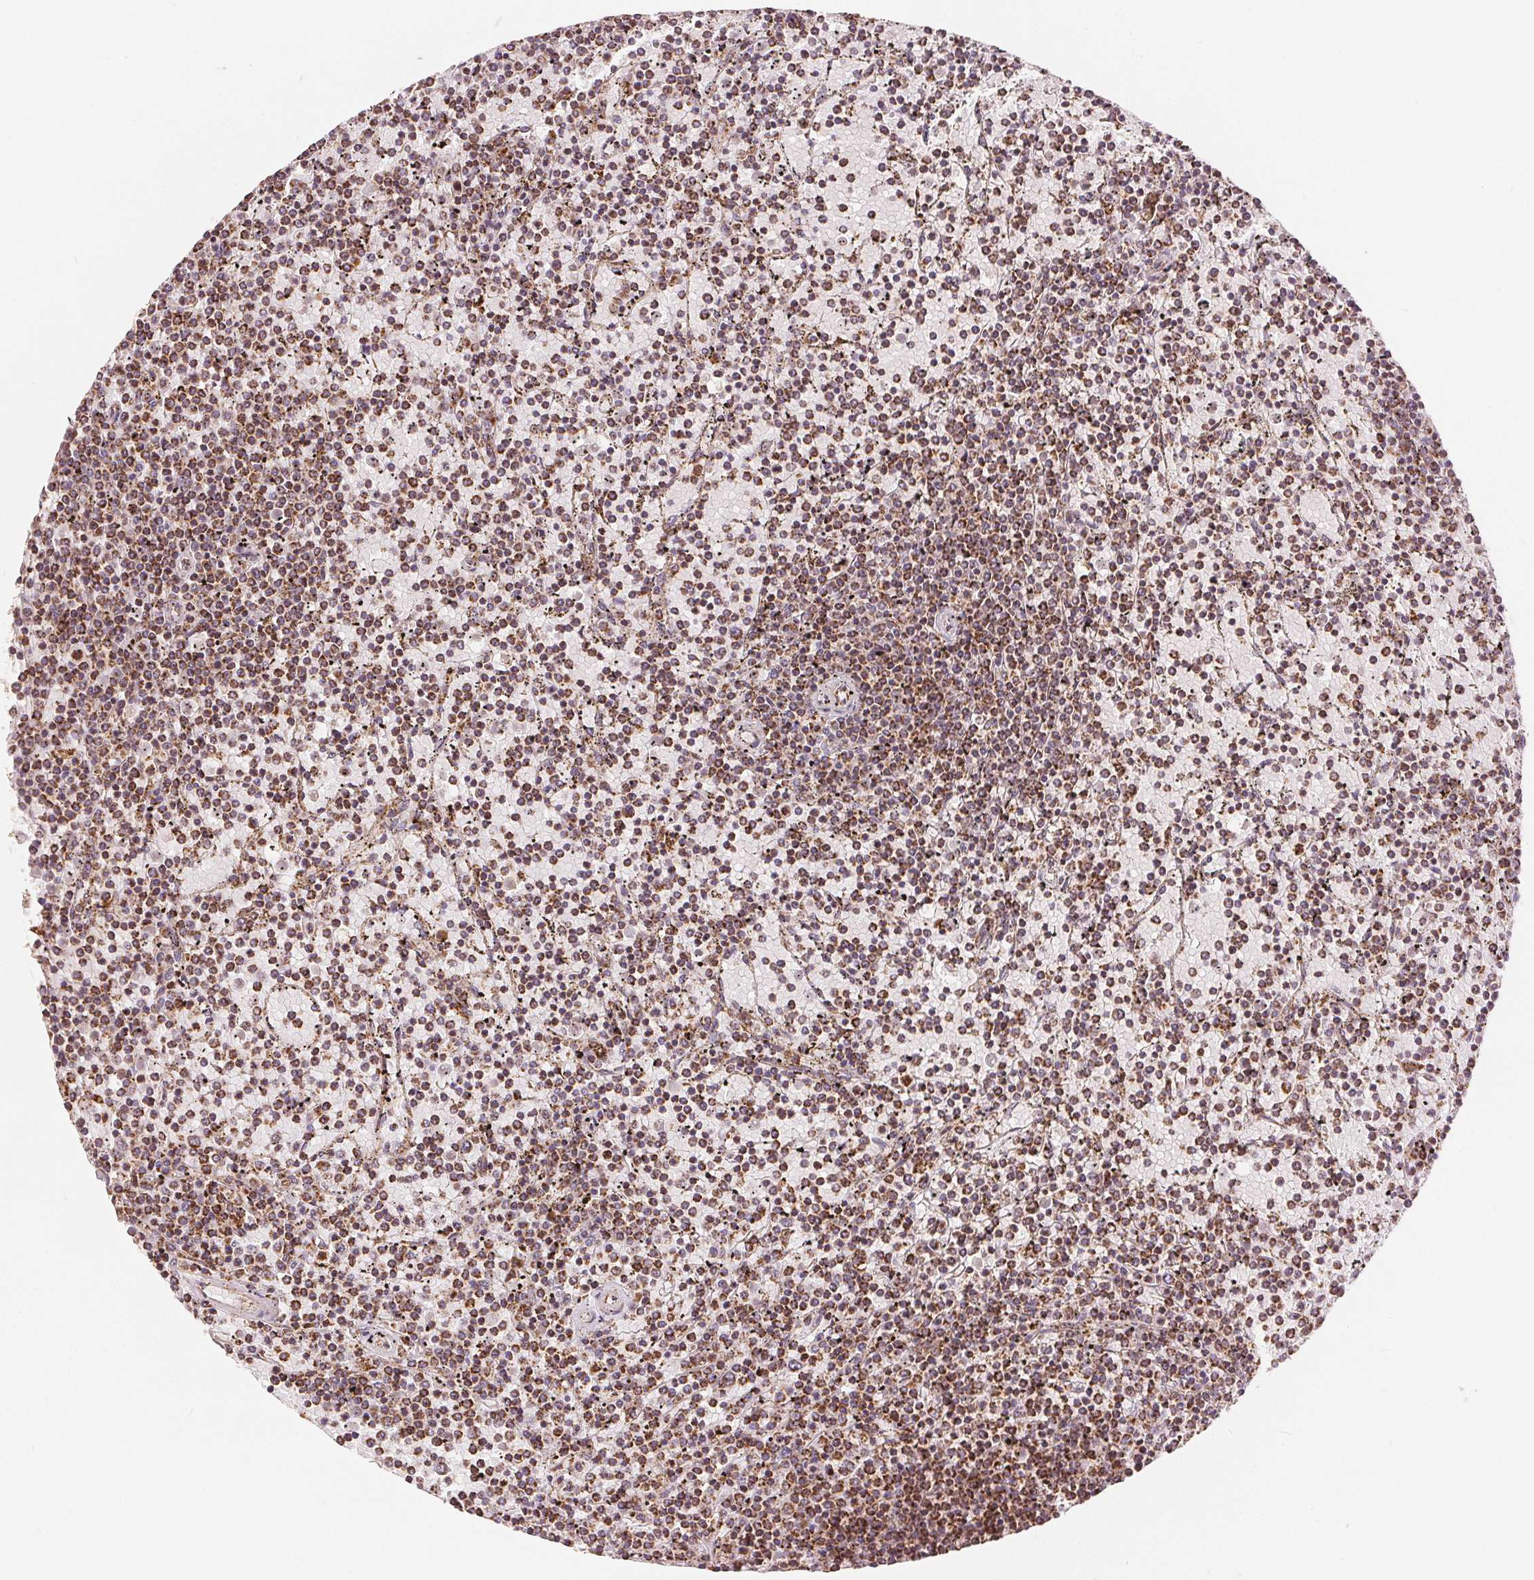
{"staining": {"intensity": "strong", "quantity": ">75%", "location": "cytoplasmic/membranous"}, "tissue": "lymphoma", "cell_type": "Tumor cells", "image_type": "cancer", "snomed": [{"axis": "morphology", "description": "Malignant lymphoma, non-Hodgkin's type, Low grade"}, {"axis": "topography", "description": "Spleen"}], "caption": "Human lymphoma stained with a protein marker shows strong staining in tumor cells.", "gene": "SDHB", "patient": {"sex": "female", "age": 77}}